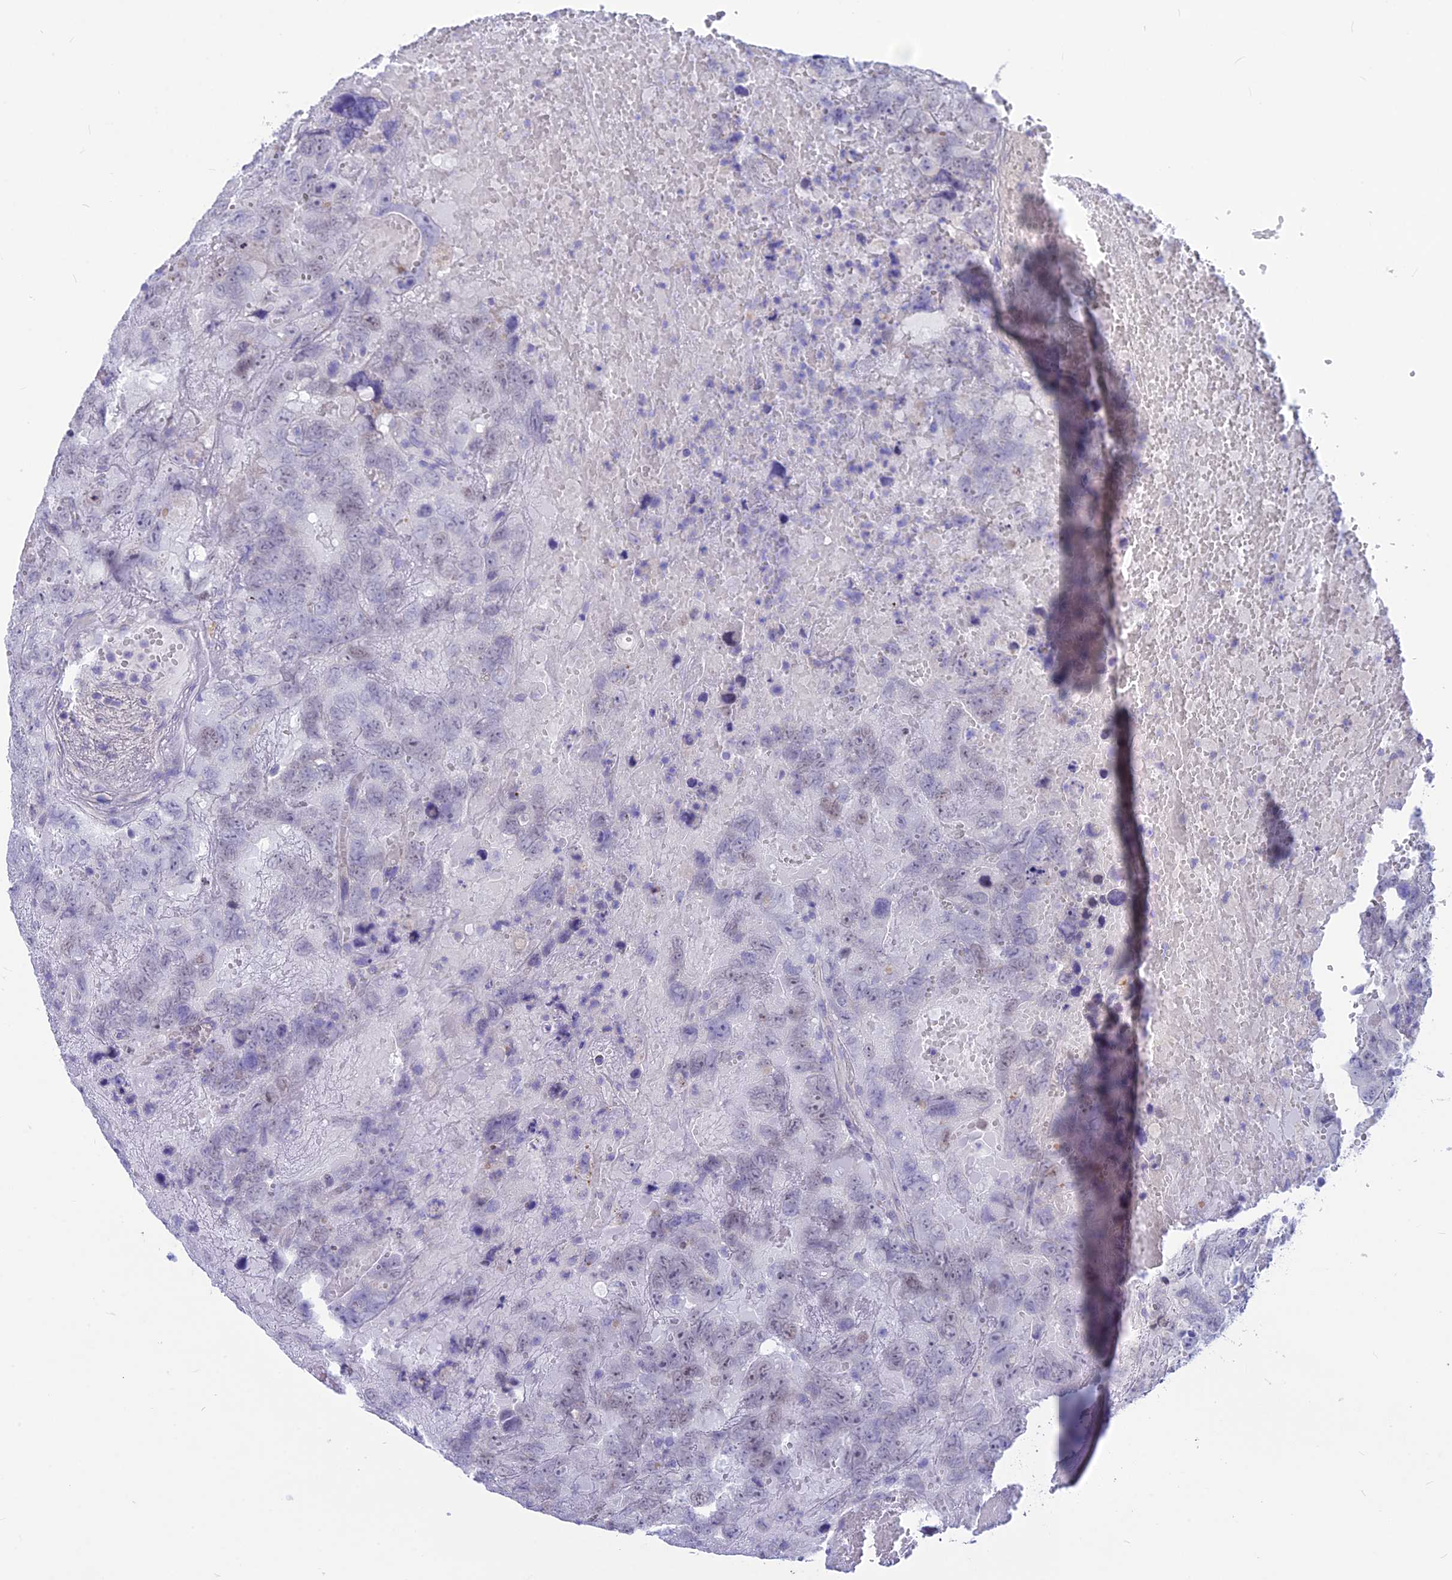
{"staining": {"intensity": "negative", "quantity": "none", "location": "none"}, "tissue": "testis cancer", "cell_type": "Tumor cells", "image_type": "cancer", "snomed": [{"axis": "morphology", "description": "Carcinoma, Embryonal, NOS"}, {"axis": "topography", "description": "Testis"}], "caption": "Immunohistochemistry (IHC) micrograph of human embryonal carcinoma (testis) stained for a protein (brown), which exhibits no expression in tumor cells. The staining is performed using DAB brown chromogen with nuclei counter-stained in using hematoxylin.", "gene": "SNTN", "patient": {"sex": "male", "age": 45}}